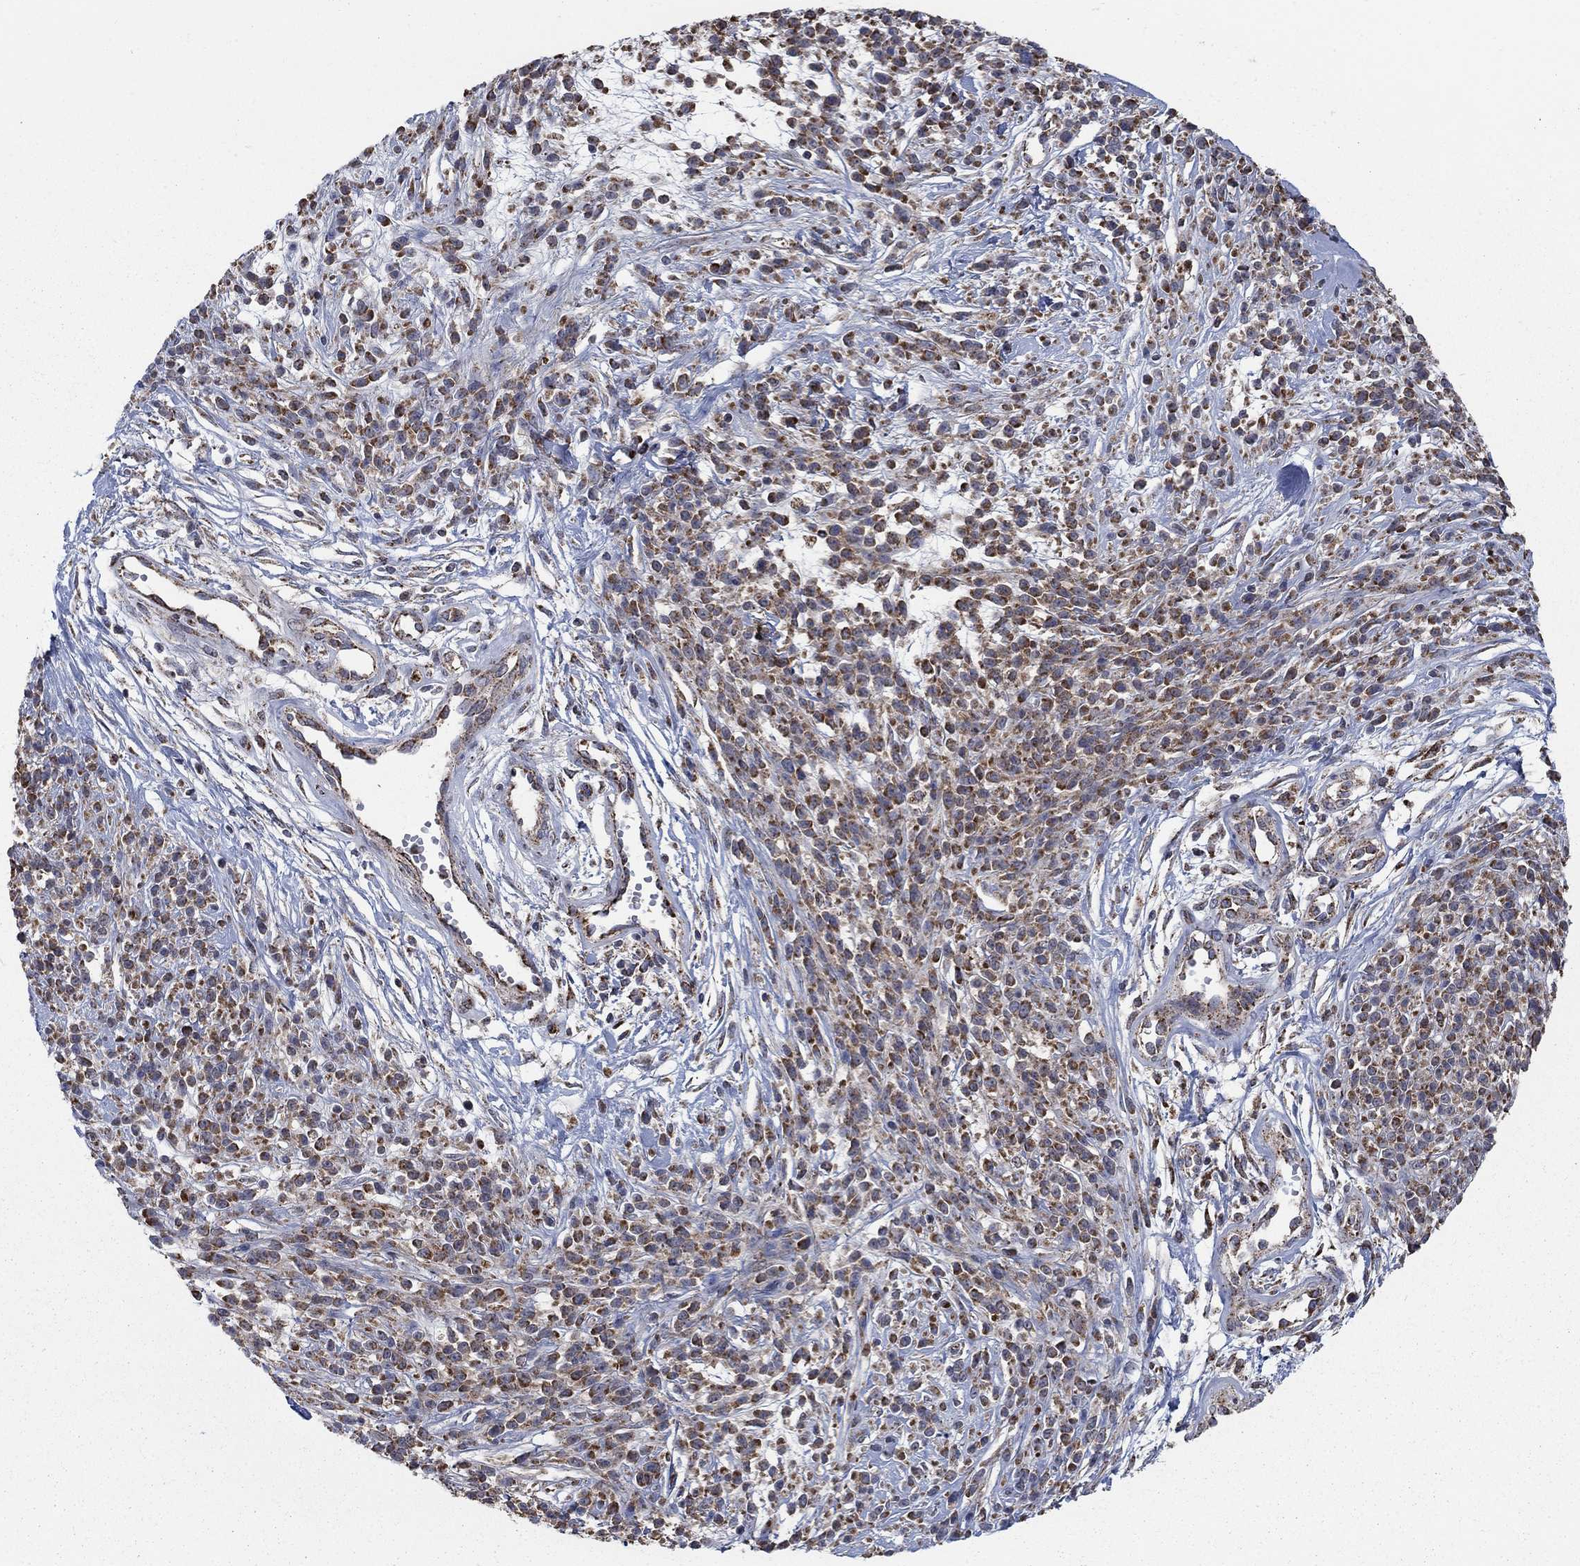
{"staining": {"intensity": "moderate", "quantity": ">75%", "location": "cytoplasmic/membranous"}, "tissue": "melanoma", "cell_type": "Tumor cells", "image_type": "cancer", "snomed": [{"axis": "morphology", "description": "Malignant melanoma, NOS"}, {"axis": "topography", "description": "Skin"}, {"axis": "topography", "description": "Skin of trunk"}], "caption": "Malignant melanoma was stained to show a protein in brown. There is medium levels of moderate cytoplasmic/membranous staining in about >75% of tumor cells.", "gene": "NME7", "patient": {"sex": "male", "age": 74}}